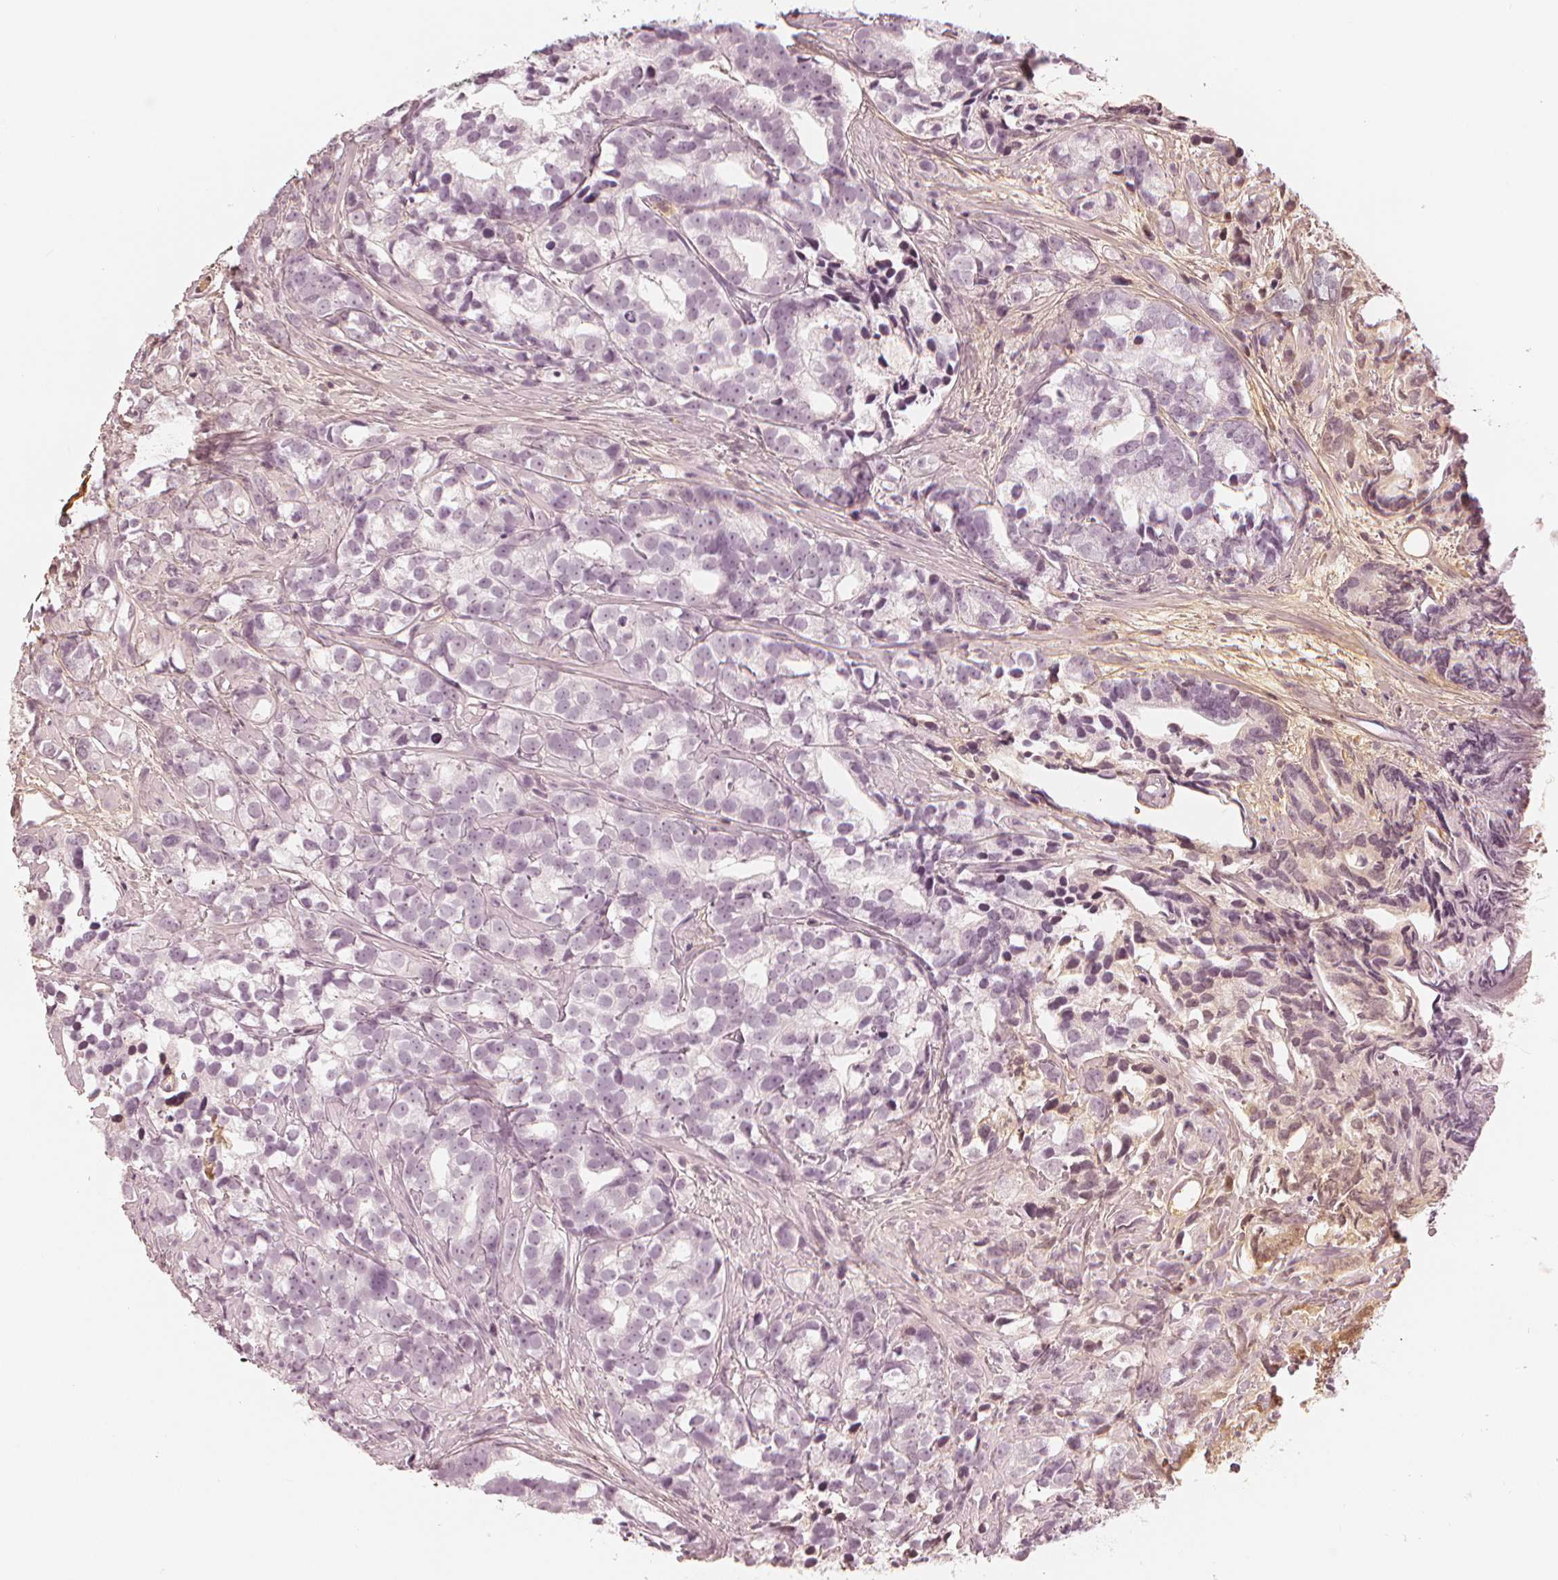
{"staining": {"intensity": "negative", "quantity": "none", "location": "none"}, "tissue": "prostate cancer", "cell_type": "Tumor cells", "image_type": "cancer", "snomed": [{"axis": "morphology", "description": "Adenocarcinoma, High grade"}, {"axis": "topography", "description": "Prostate"}], "caption": "A high-resolution histopathology image shows IHC staining of prostate high-grade adenocarcinoma, which displays no significant expression in tumor cells.", "gene": "PAEP", "patient": {"sex": "male", "age": 79}}